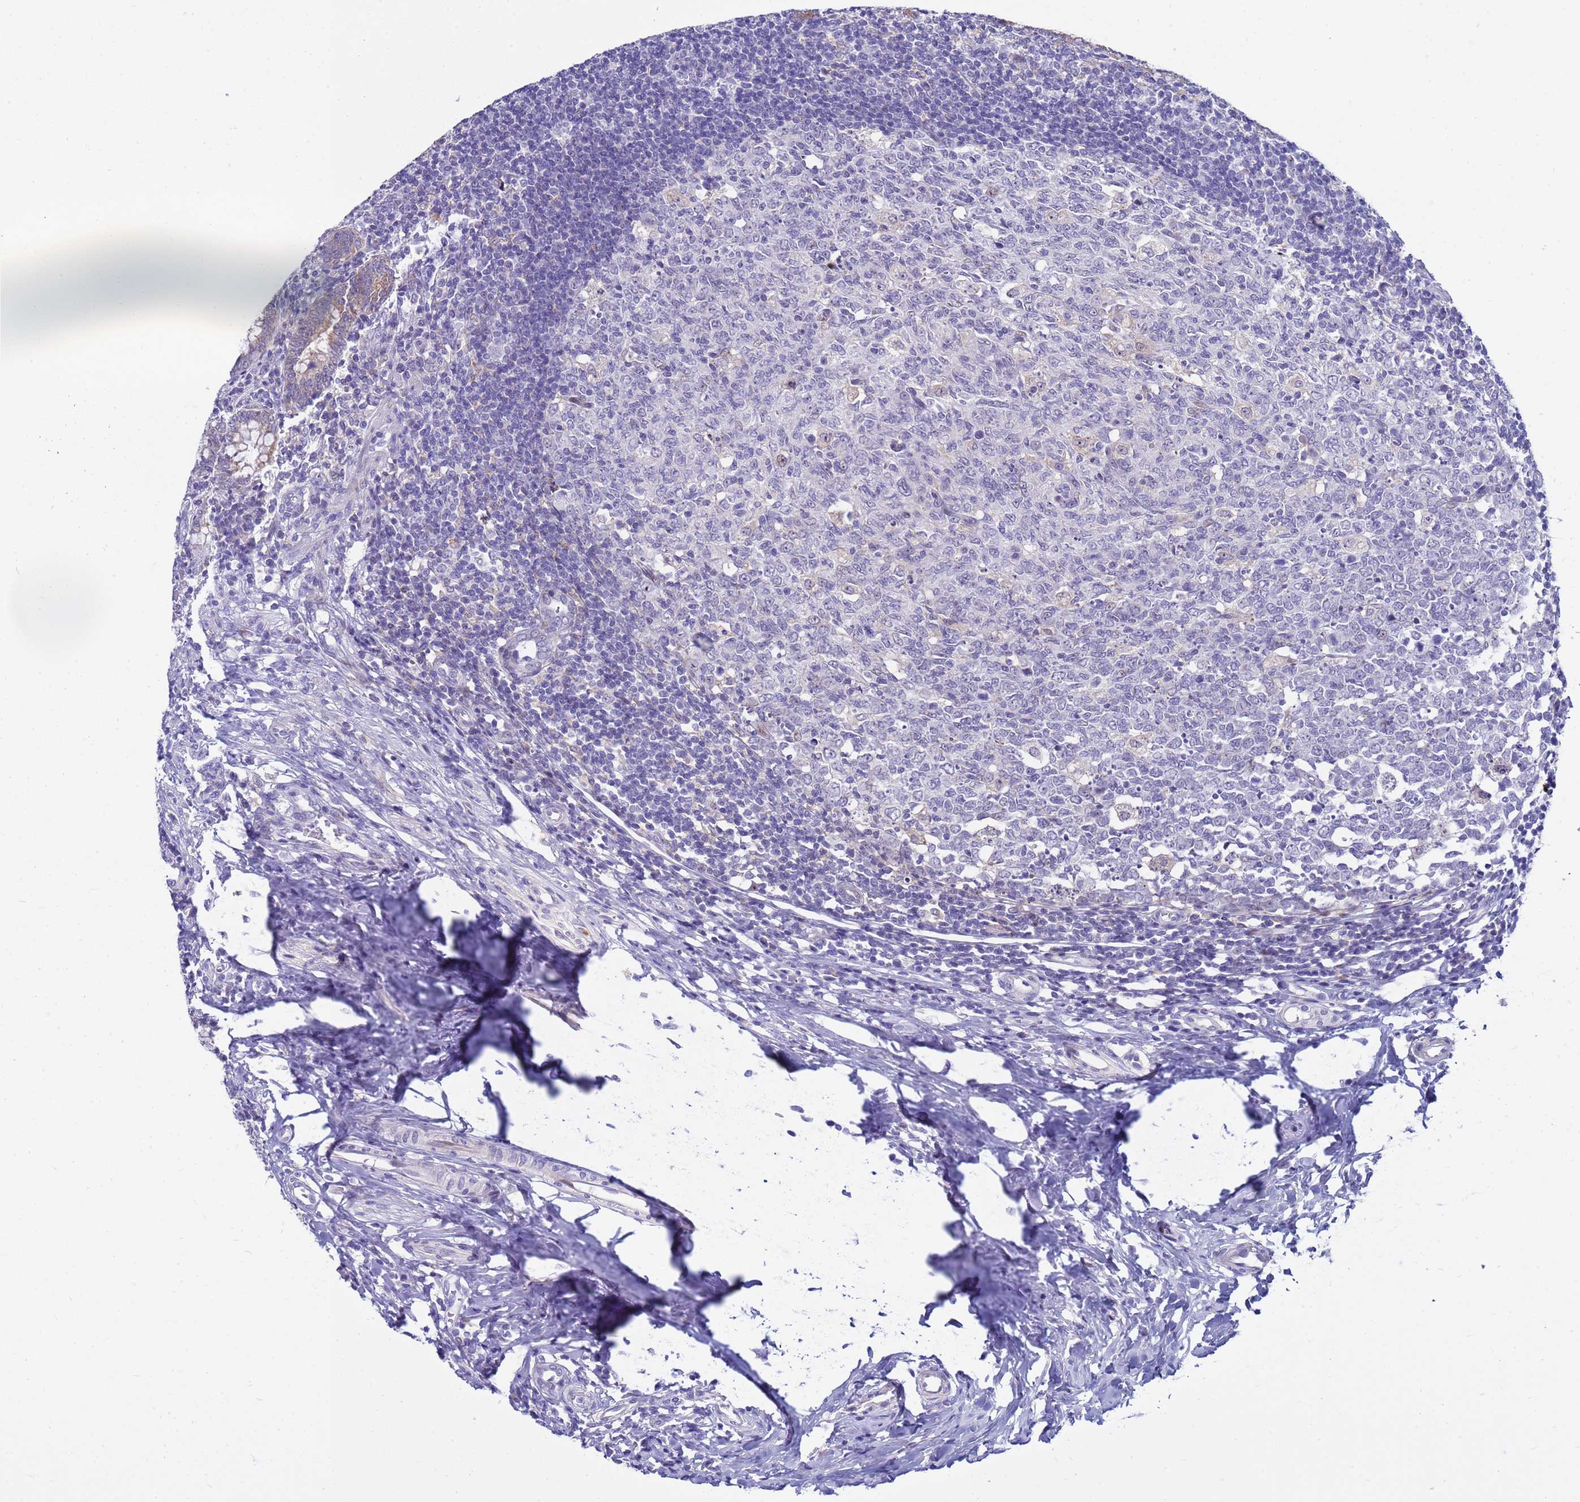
{"staining": {"intensity": "moderate", "quantity": ">75%", "location": "cytoplasmic/membranous"}, "tissue": "appendix", "cell_type": "Glandular cells", "image_type": "normal", "snomed": [{"axis": "morphology", "description": "Normal tissue, NOS"}, {"axis": "topography", "description": "Appendix"}], "caption": "A brown stain highlights moderate cytoplasmic/membranous expression of a protein in glandular cells of unremarkable appendix.", "gene": "LRATD1", "patient": {"sex": "male", "age": 14}}